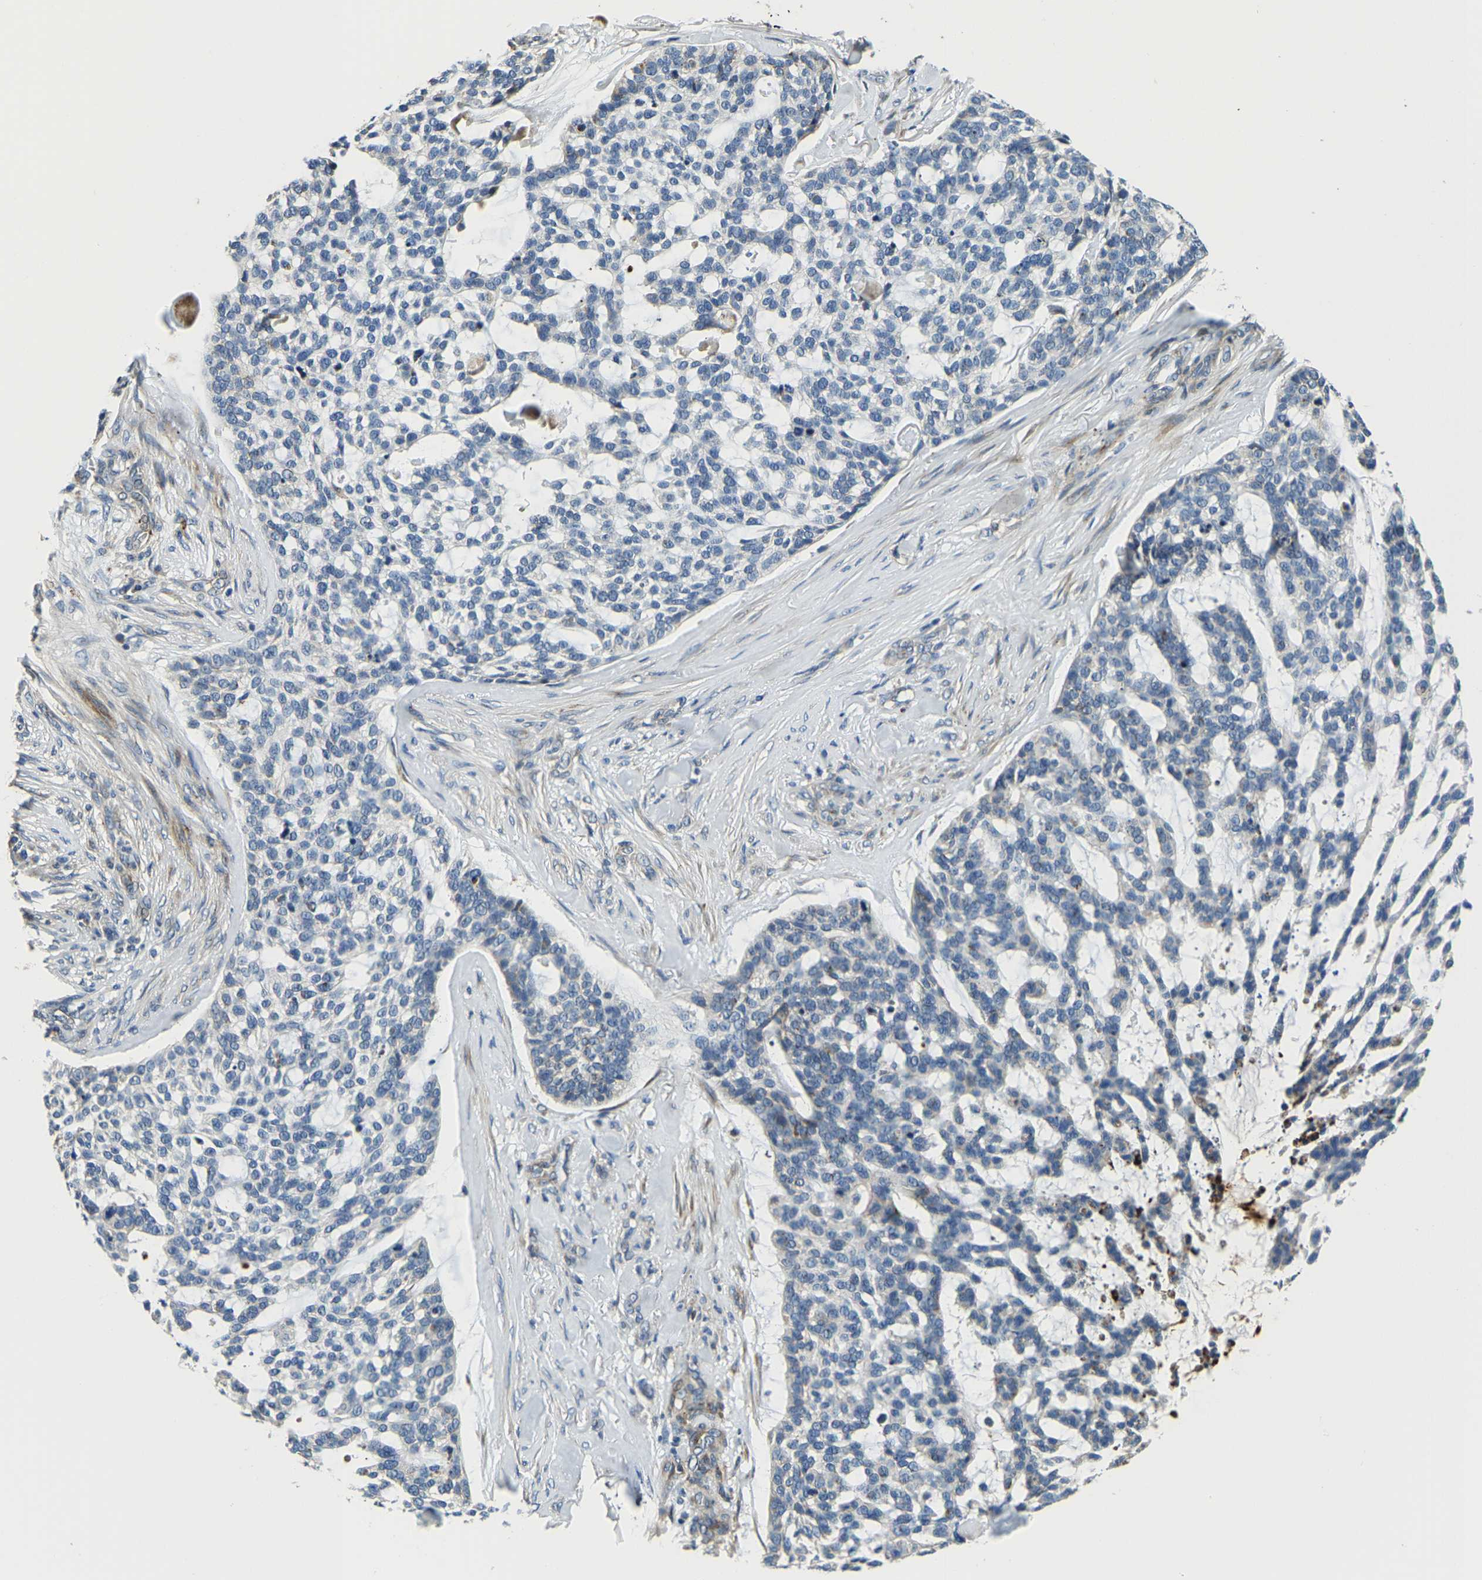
{"staining": {"intensity": "negative", "quantity": "none", "location": "none"}, "tissue": "skin cancer", "cell_type": "Tumor cells", "image_type": "cancer", "snomed": [{"axis": "morphology", "description": "Basal cell carcinoma"}, {"axis": "topography", "description": "Skin"}], "caption": "A micrograph of human skin cancer (basal cell carcinoma) is negative for staining in tumor cells.", "gene": "RNF39", "patient": {"sex": "female", "age": 64}}